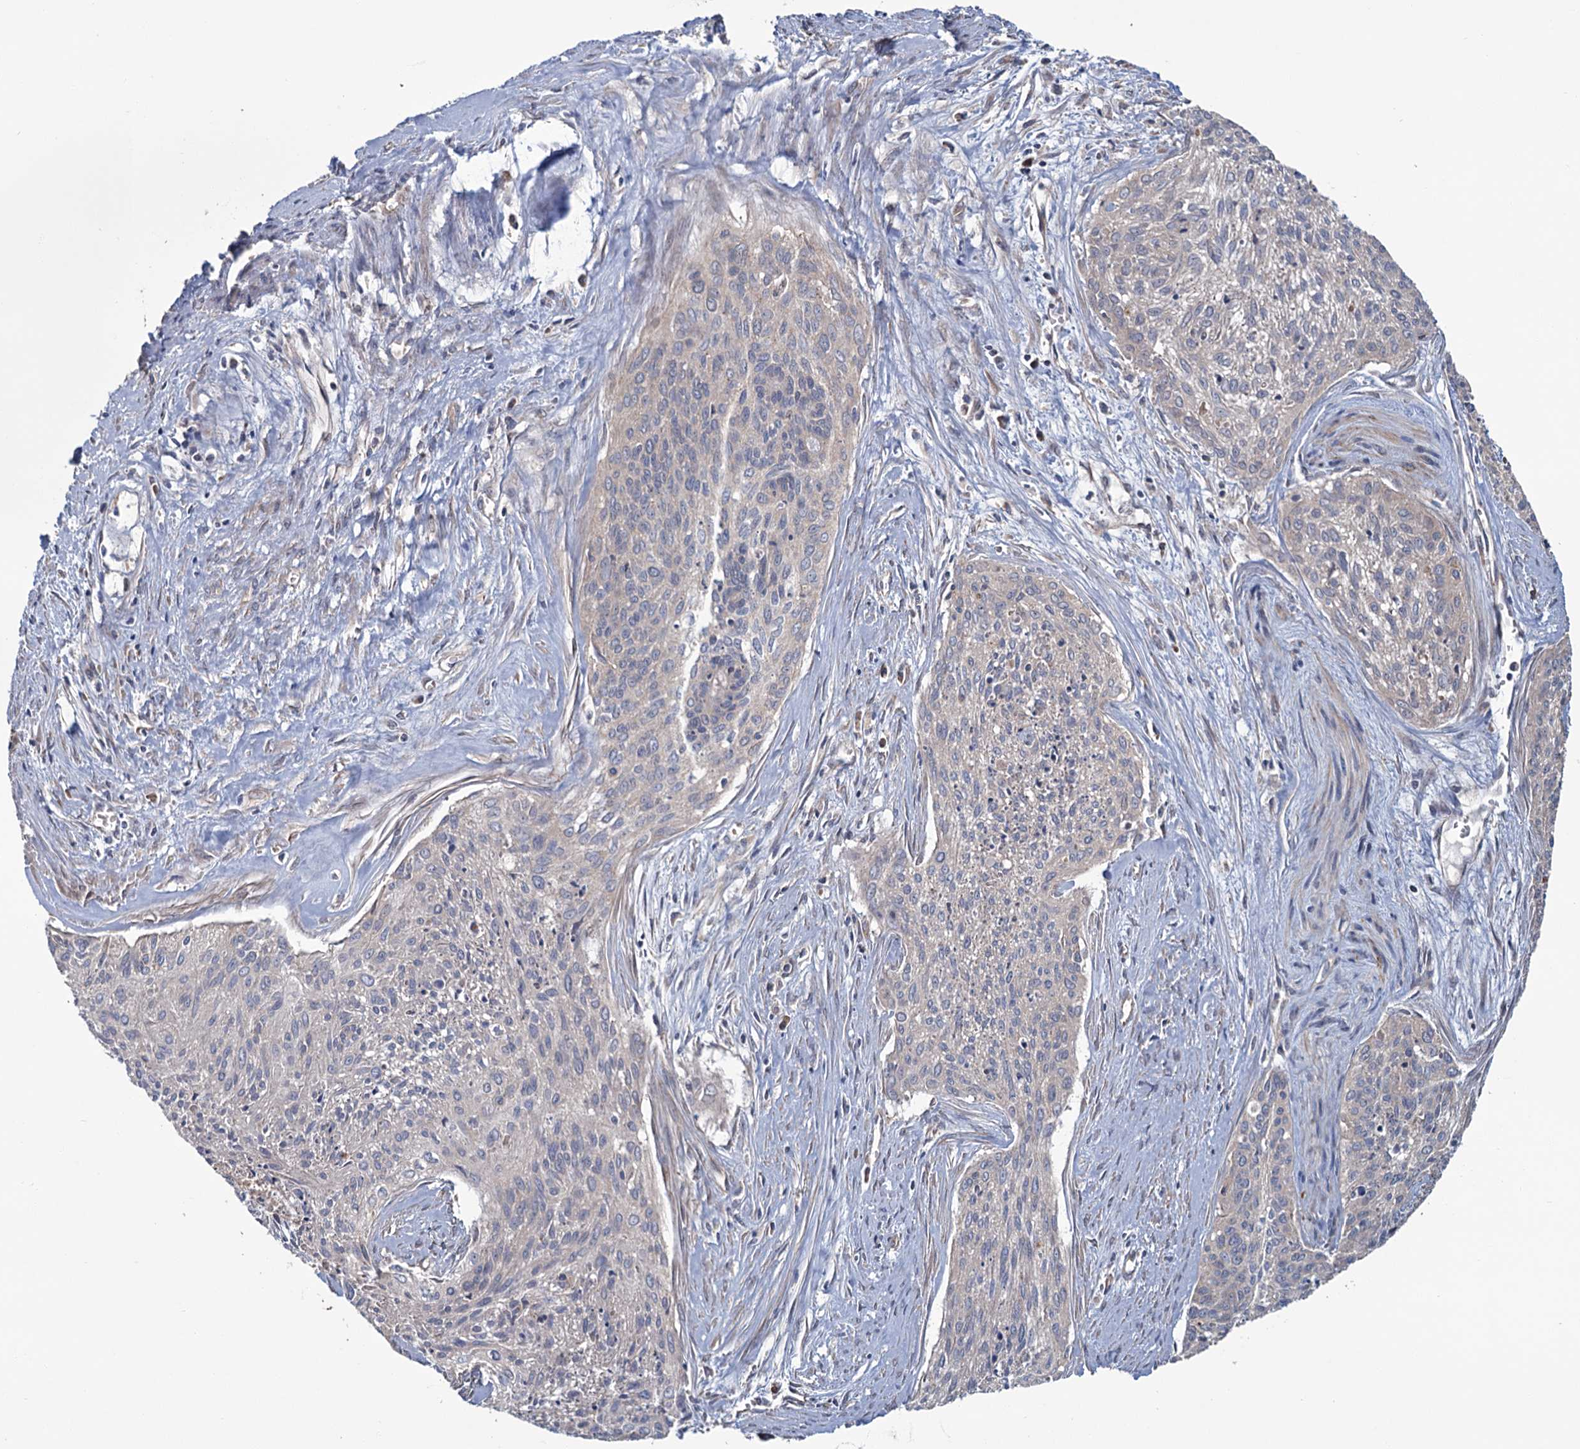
{"staining": {"intensity": "negative", "quantity": "none", "location": "none"}, "tissue": "cervical cancer", "cell_type": "Tumor cells", "image_type": "cancer", "snomed": [{"axis": "morphology", "description": "Squamous cell carcinoma, NOS"}, {"axis": "topography", "description": "Cervix"}], "caption": "DAB (3,3'-diaminobenzidine) immunohistochemical staining of cervical squamous cell carcinoma displays no significant positivity in tumor cells.", "gene": "MTRR", "patient": {"sex": "female", "age": 55}}